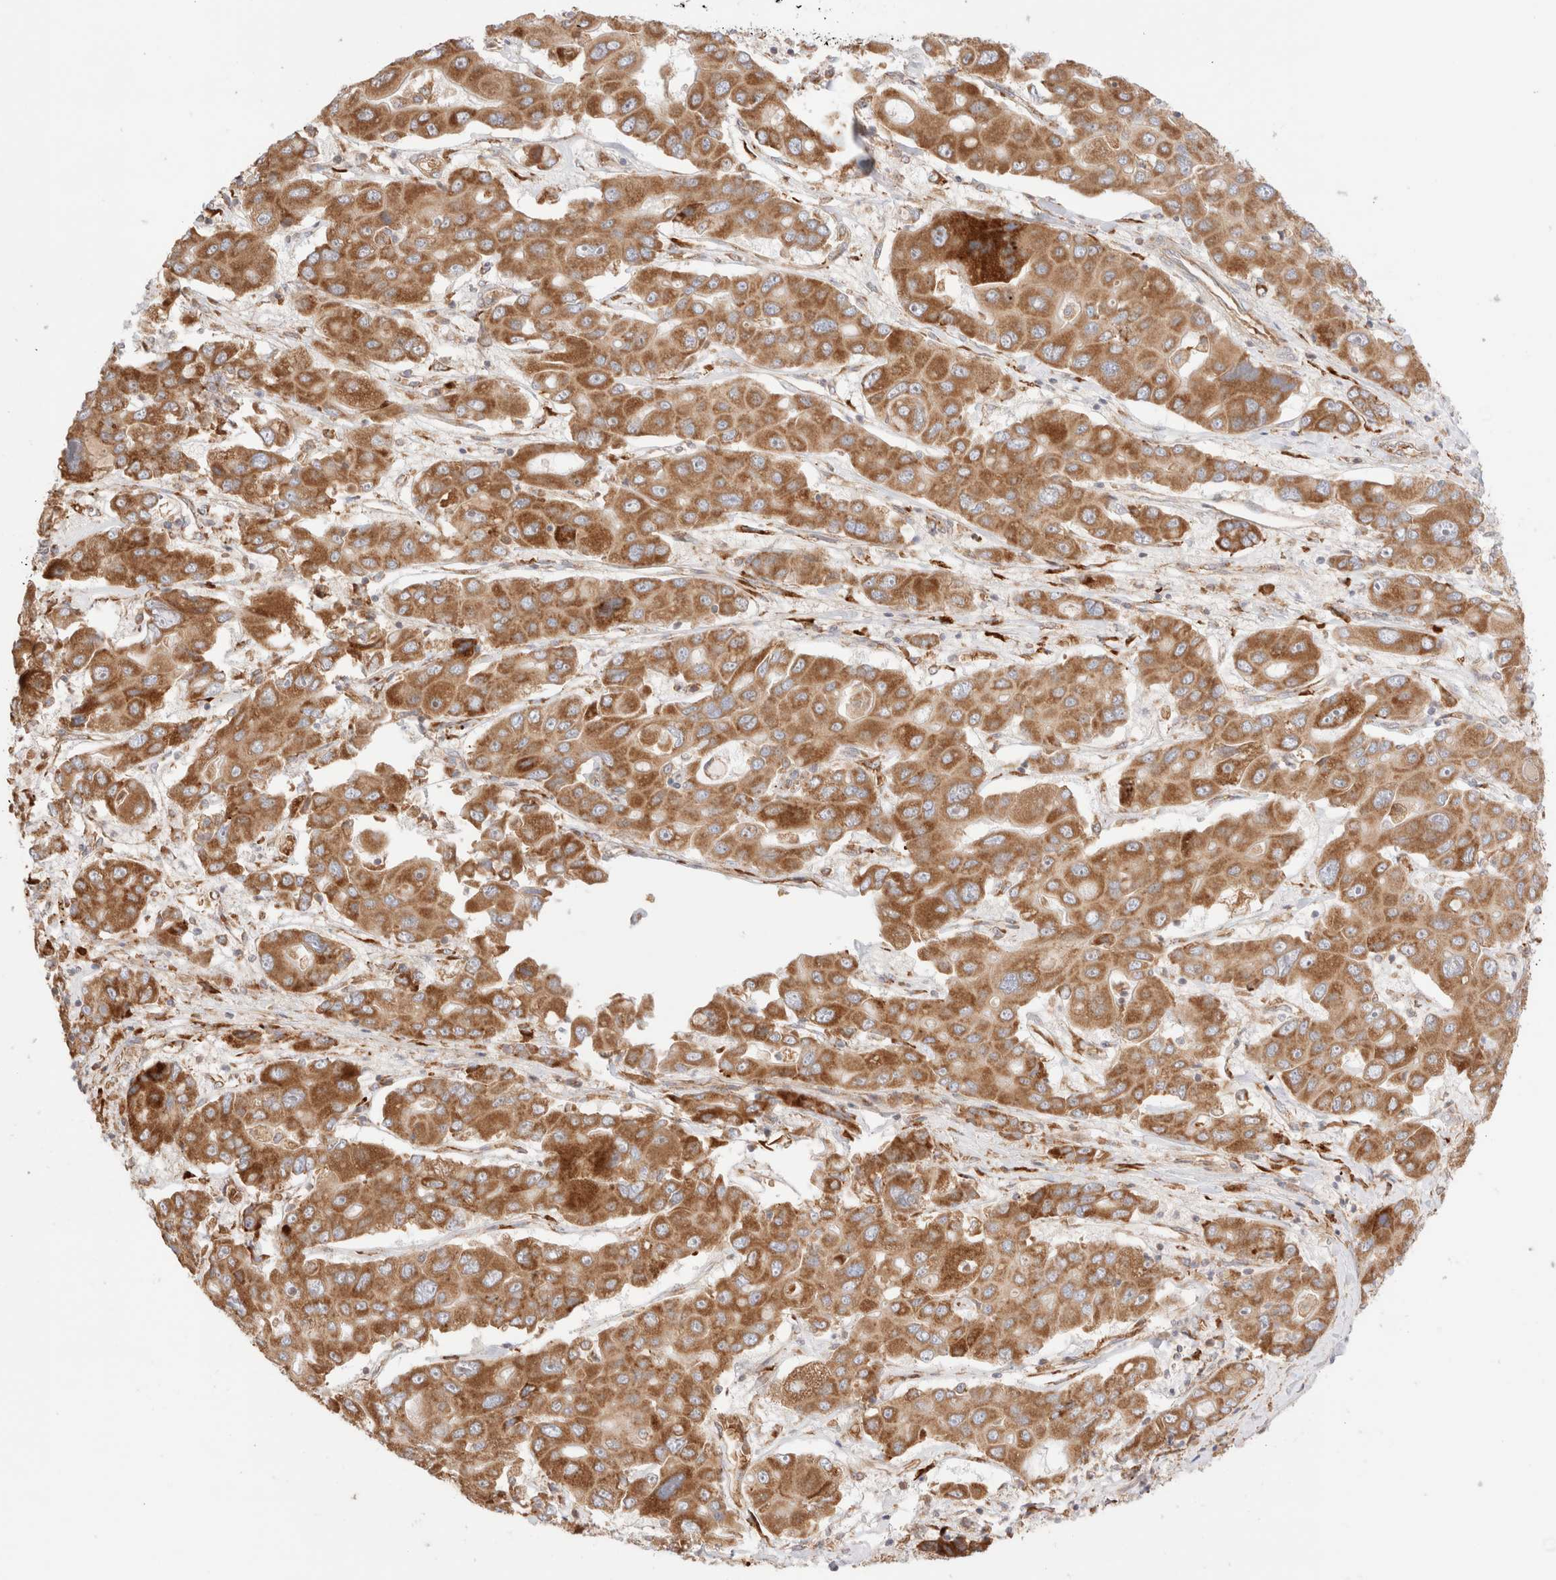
{"staining": {"intensity": "moderate", "quantity": ">75%", "location": "cytoplasmic/membranous"}, "tissue": "liver cancer", "cell_type": "Tumor cells", "image_type": "cancer", "snomed": [{"axis": "morphology", "description": "Cholangiocarcinoma"}, {"axis": "topography", "description": "Liver"}], "caption": "The micrograph demonstrates a brown stain indicating the presence of a protein in the cytoplasmic/membranous of tumor cells in liver cholangiocarcinoma.", "gene": "UTS2B", "patient": {"sex": "male", "age": 67}}